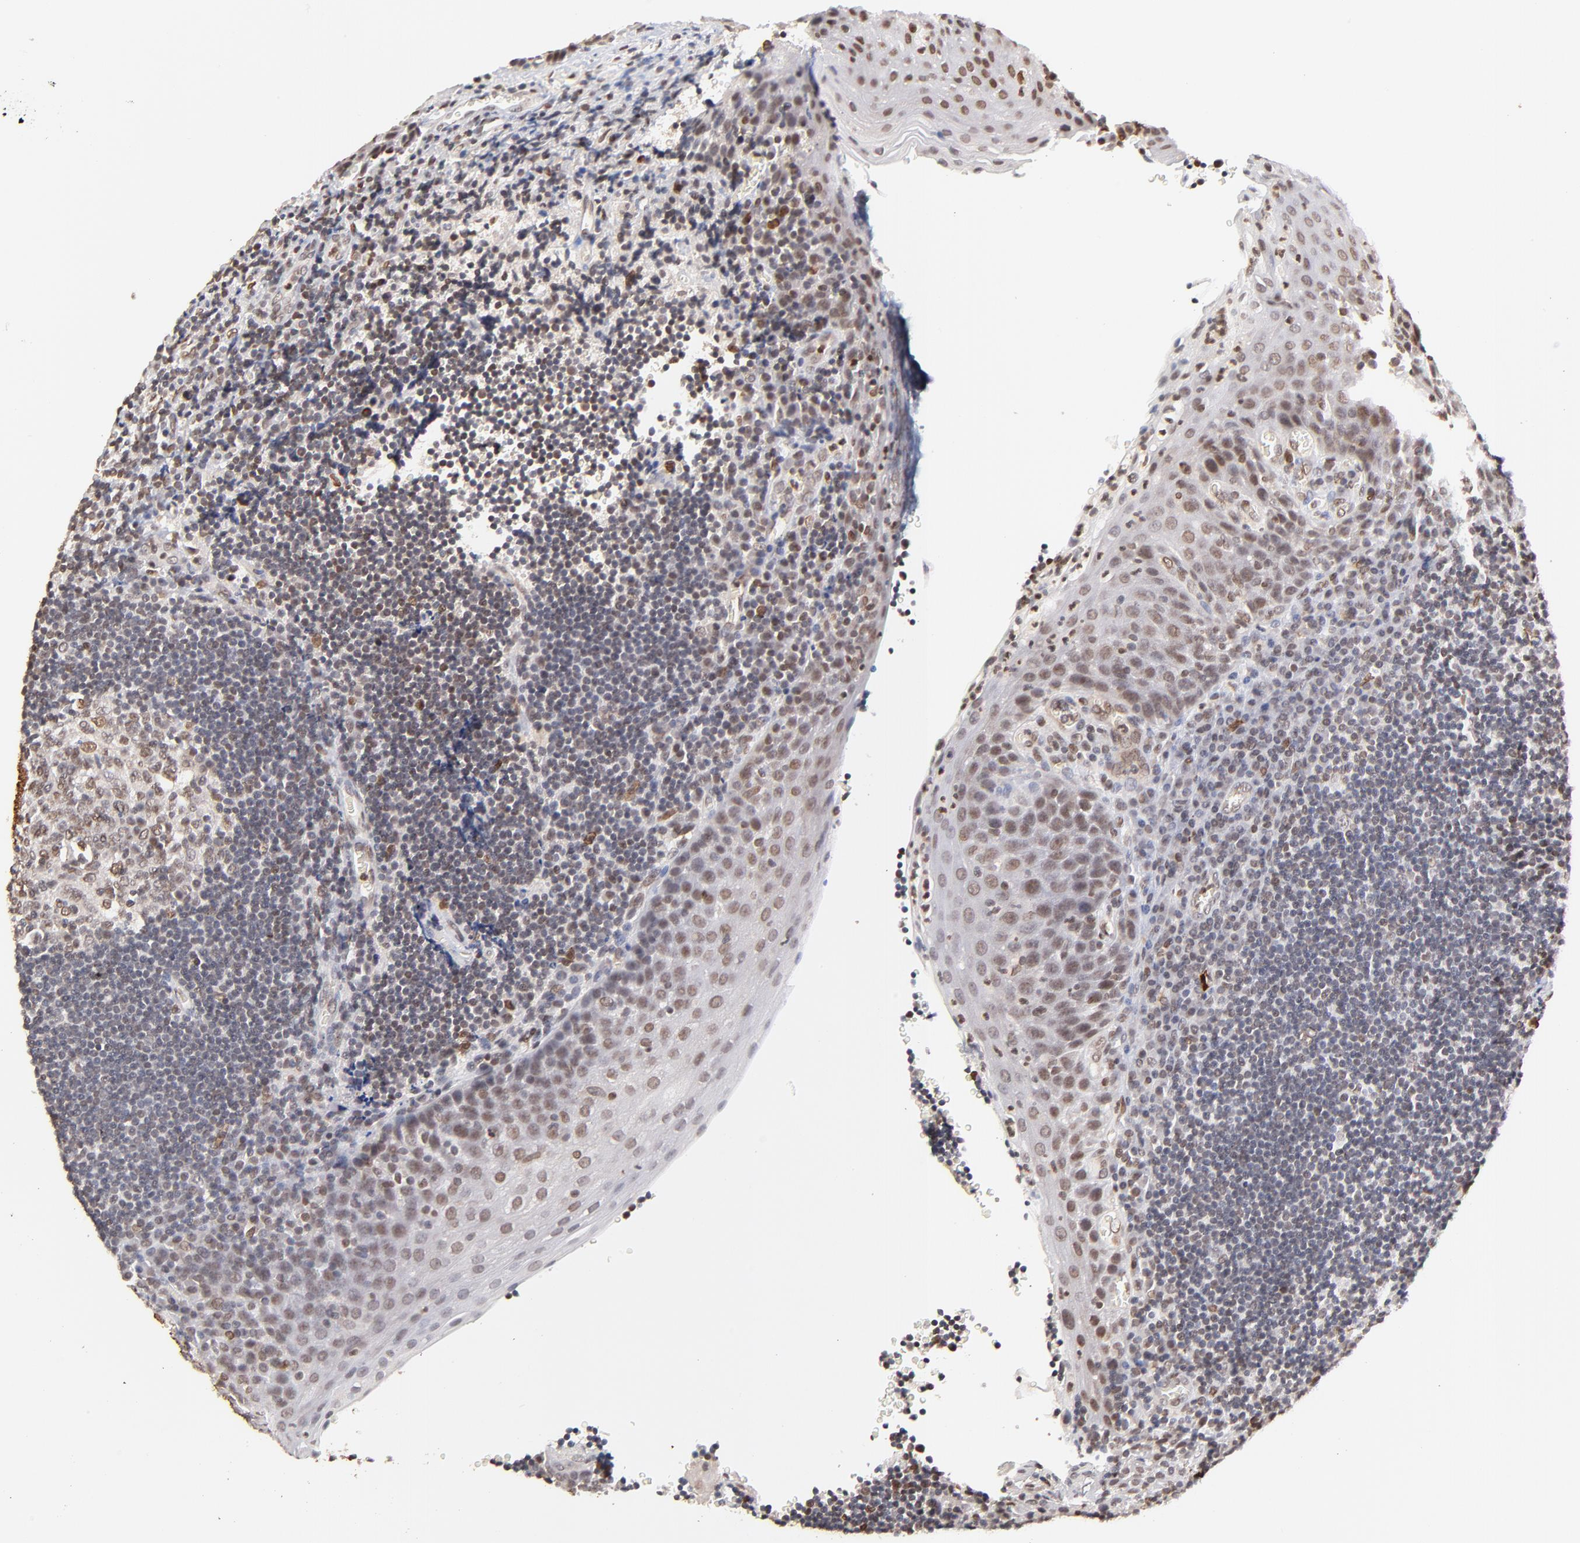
{"staining": {"intensity": "weak", "quantity": "25%-75%", "location": "cytoplasmic/membranous,nuclear"}, "tissue": "tonsil", "cell_type": "Germinal center cells", "image_type": "normal", "snomed": [{"axis": "morphology", "description": "Normal tissue, NOS"}, {"axis": "topography", "description": "Tonsil"}], "caption": "Protein staining of benign tonsil displays weak cytoplasmic/membranous,nuclear staining in about 25%-75% of germinal center cells.", "gene": "ZFP92", "patient": {"sex": "male", "age": 20}}